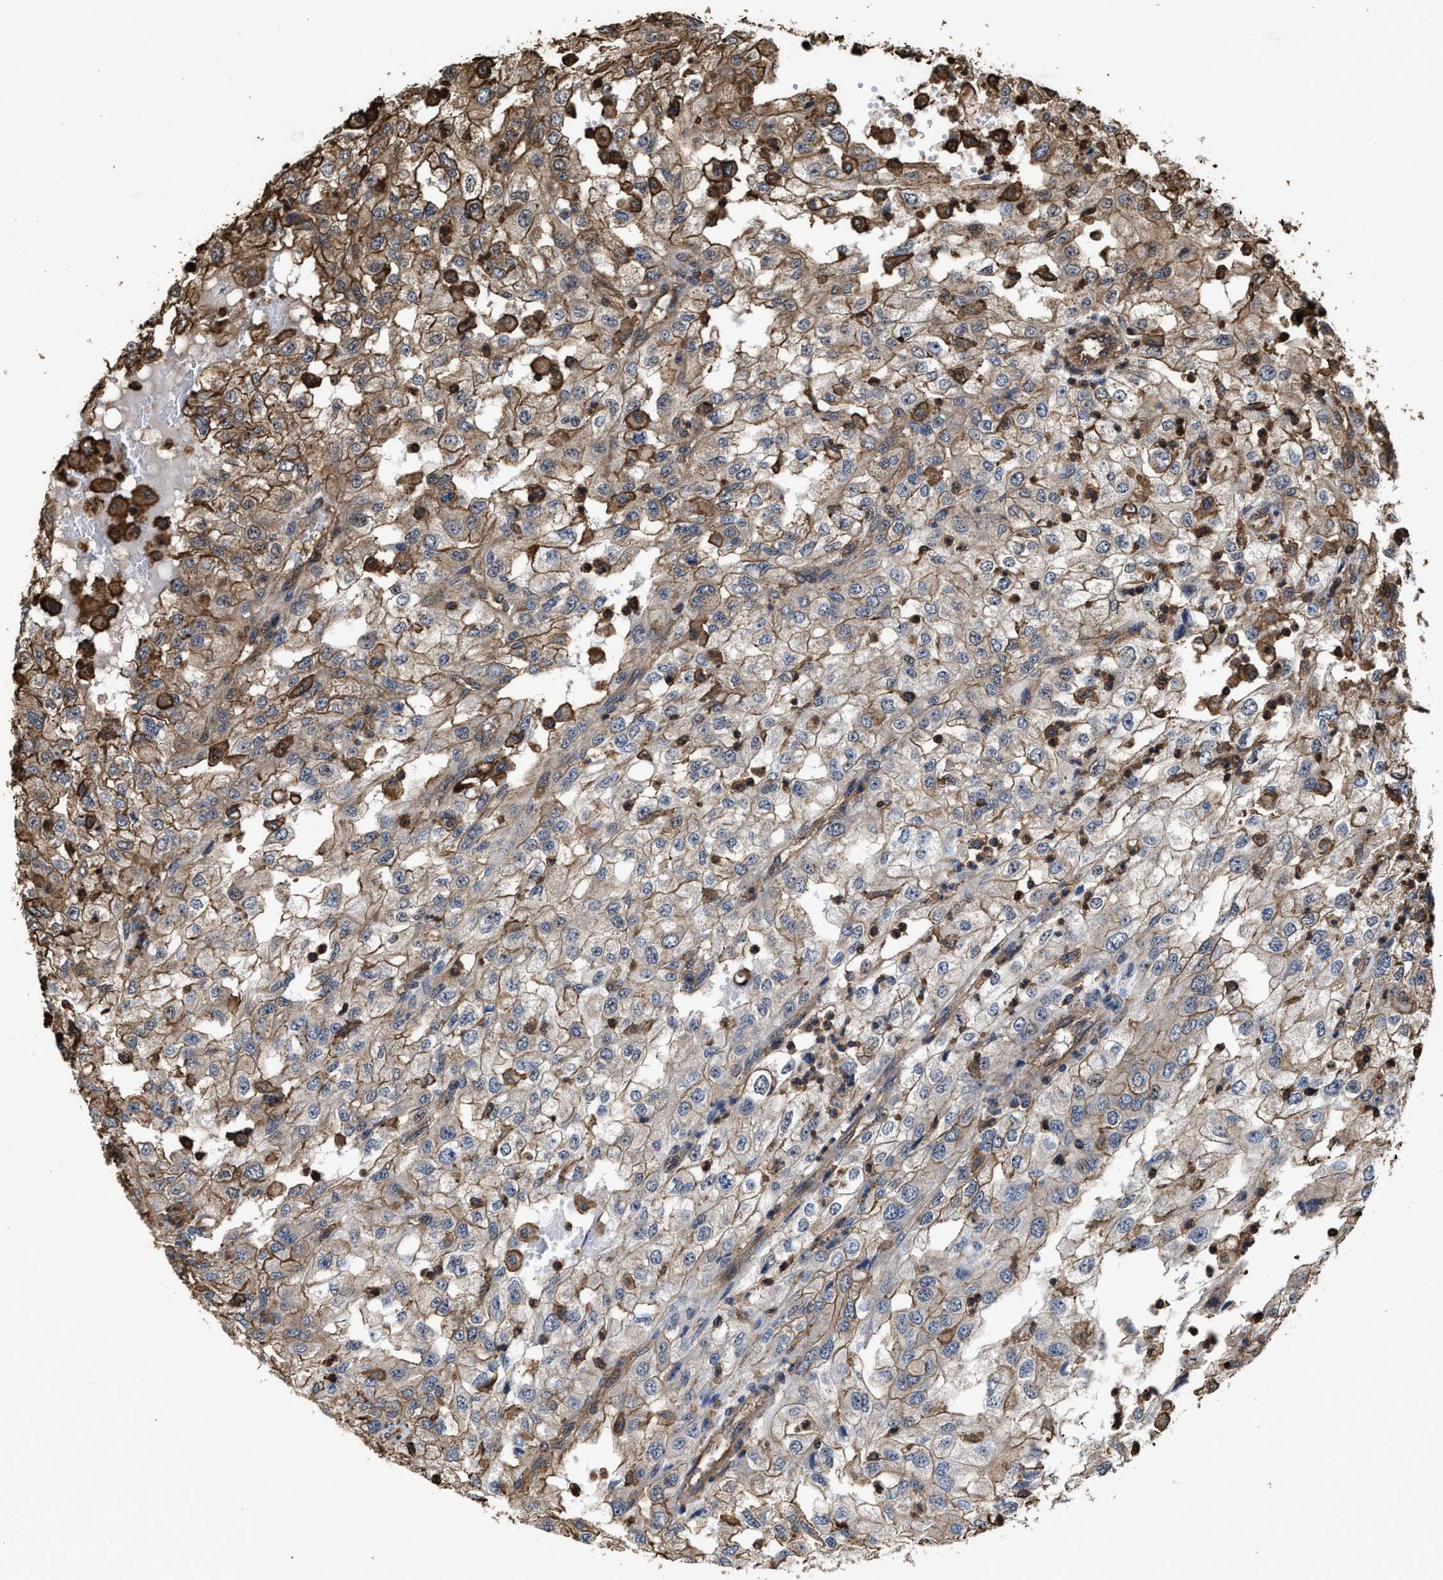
{"staining": {"intensity": "weak", "quantity": "25%-75%", "location": "cytoplasmic/membranous"}, "tissue": "renal cancer", "cell_type": "Tumor cells", "image_type": "cancer", "snomed": [{"axis": "morphology", "description": "Adenocarcinoma, NOS"}, {"axis": "topography", "description": "Kidney"}], "caption": "High-power microscopy captured an immunohistochemistry micrograph of renal adenocarcinoma, revealing weak cytoplasmic/membranous positivity in about 25%-75% of tumor cells.", "gene": "KBTBD2", "patient": {"sex": "female", "age": 54}}